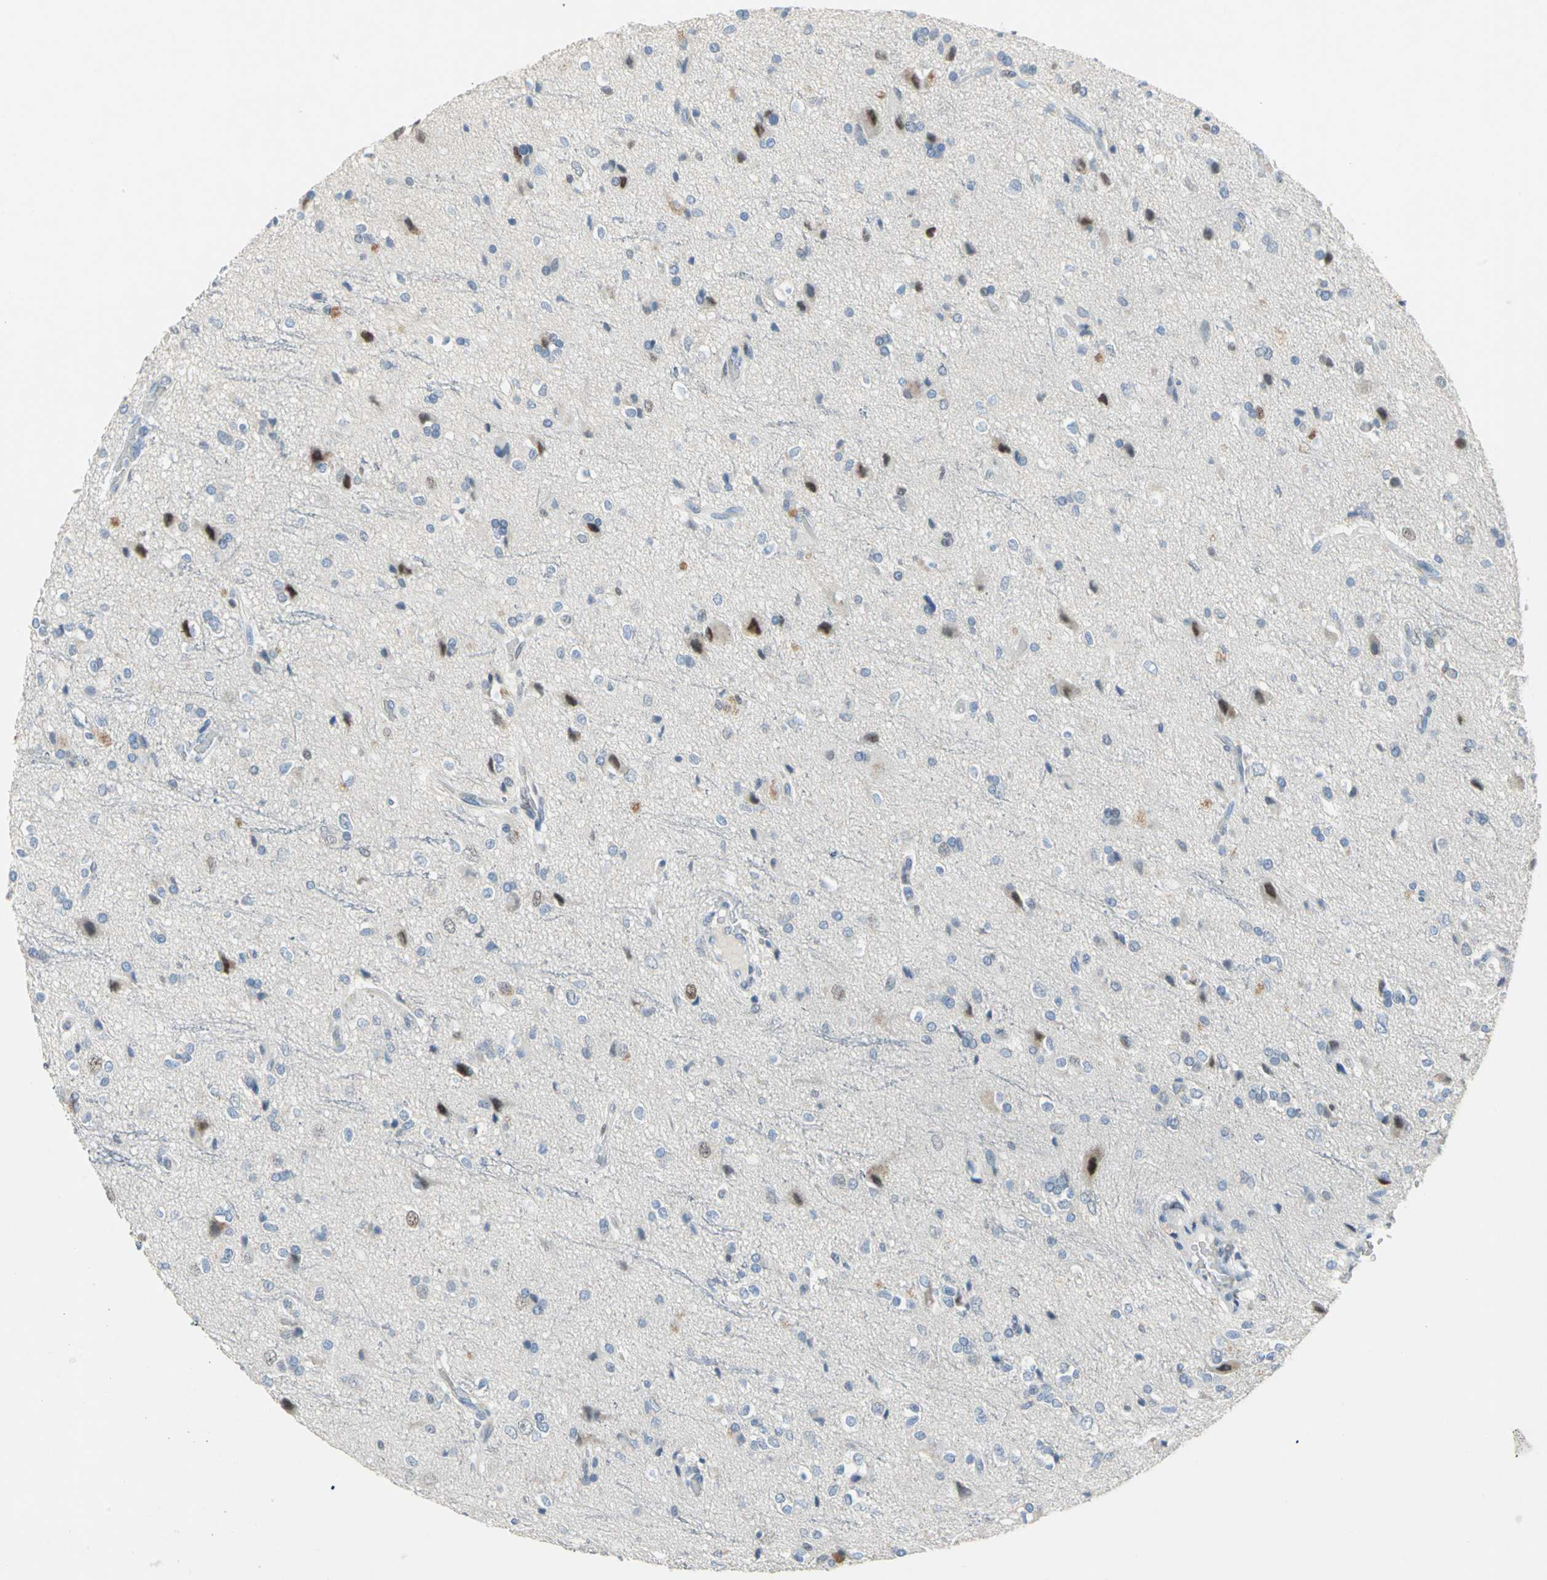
{"staining": {"intensity": "negative", "quantity": "none", "location": "none"}, "tissue": "glioma", "cell_type": "Tumor cells", "image_type": "cancer", "snomed": [{"axis": "morphology", "description": "Glioma, malignant, High grade"}, {"axis": "topography", "description": "Brain"}], "caption": "Human malignant glioma (high-grade) stained for a protein using immunohistochemistry (IHC) displays no staining in tumor cells.", "gene": "NAB2", "patient": {"sex": "male", "age": 47}}